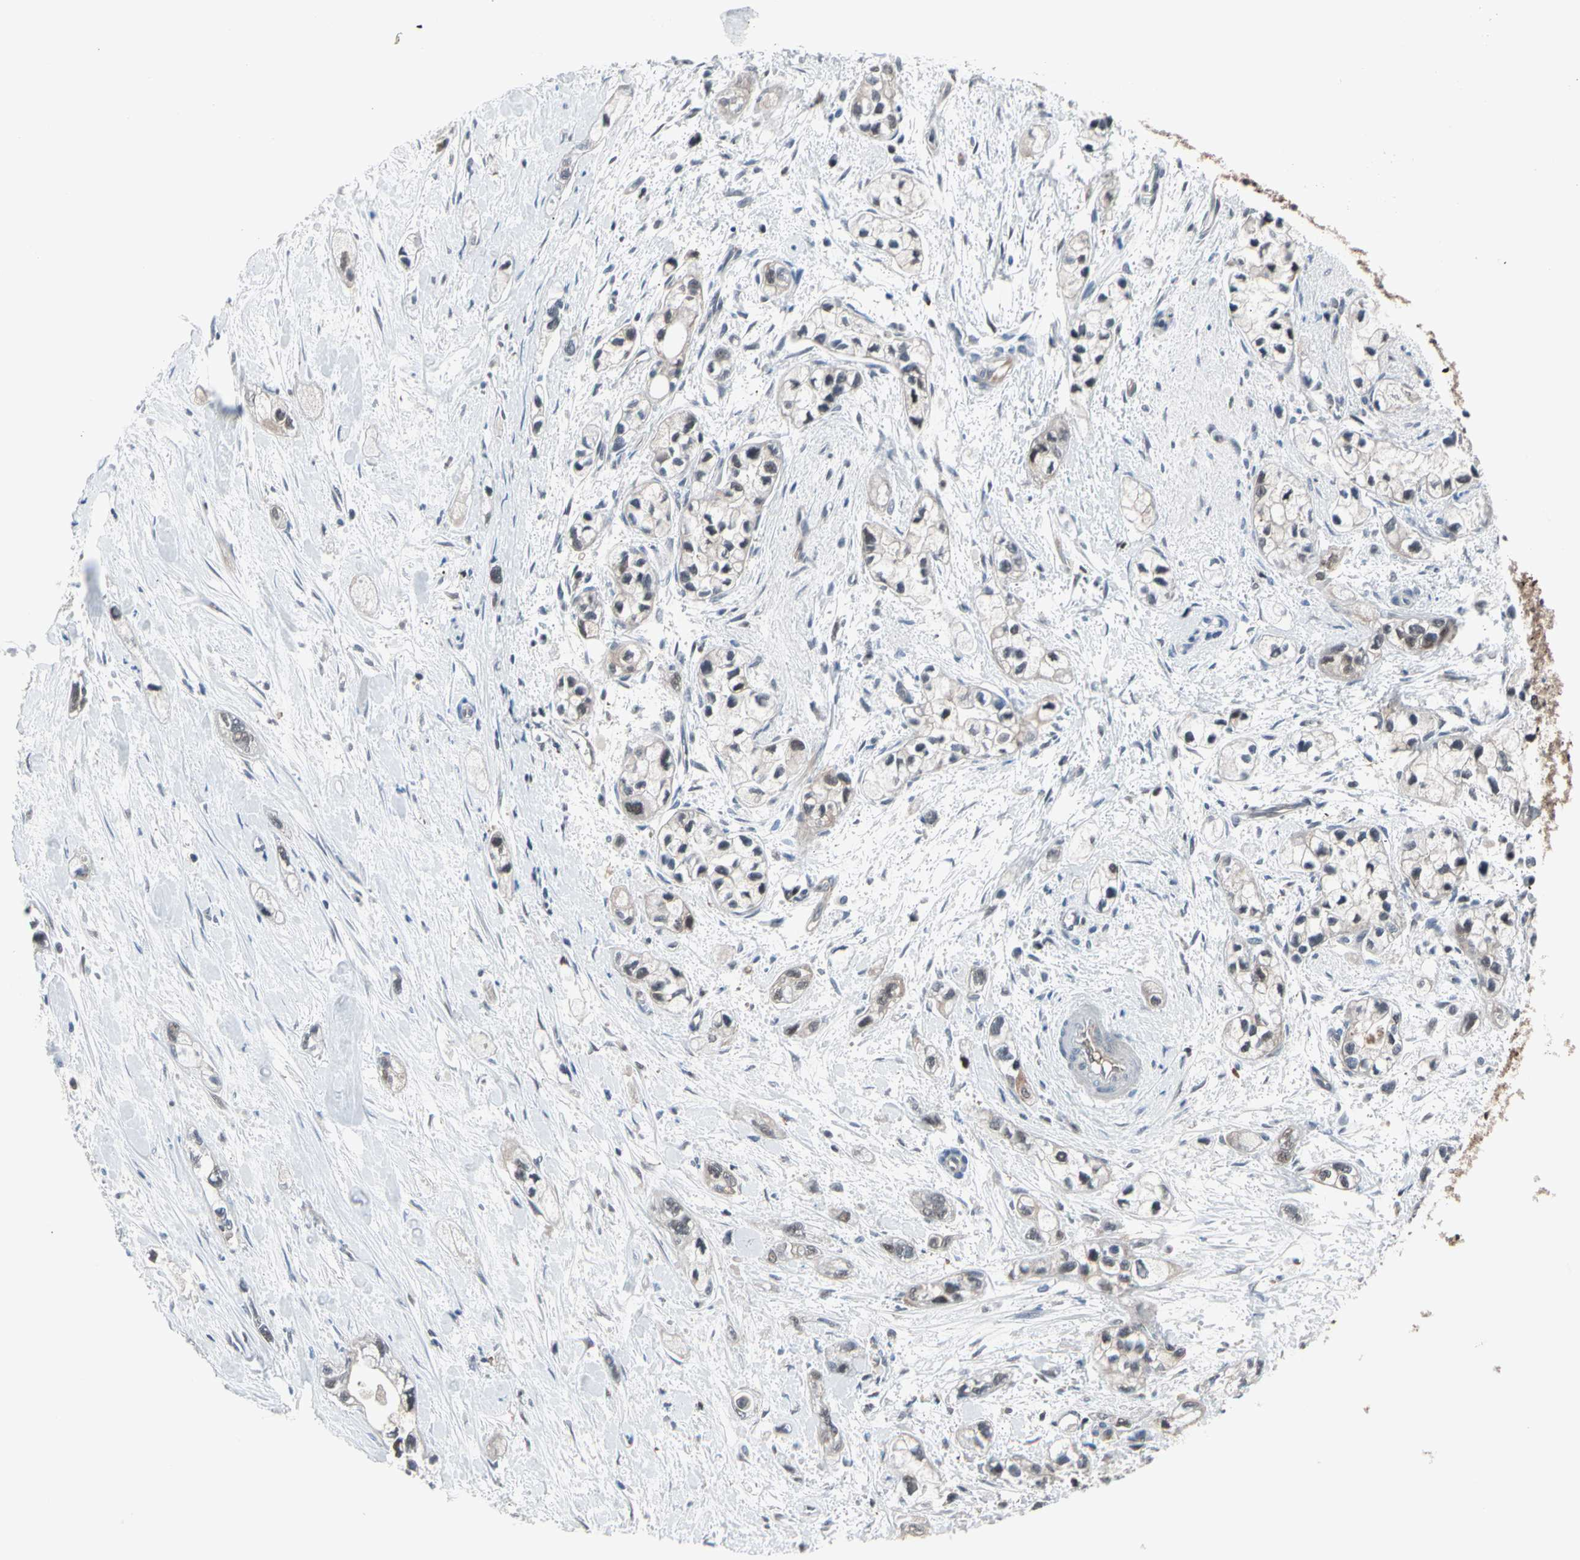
{"staining": {"intensity": "weak", "quantity": "<25%", "location": "cytoplasmic/membranous,nuclear"}, "tissue": "pancreatic cancer", "cell_type": "Tumor cells", "image_type": "cancer", "snomed": [{"axis": "morphology", "description": "Adenocarcinoma, NOS"}, {"axis": "topography", "description": "Pancreas"}], "caption": "There is no significant staining in tumor cells of pancreatic adenocarcinoma.", "gene": "PSMA2", "patient": {"sex": "male", "age": 74}}